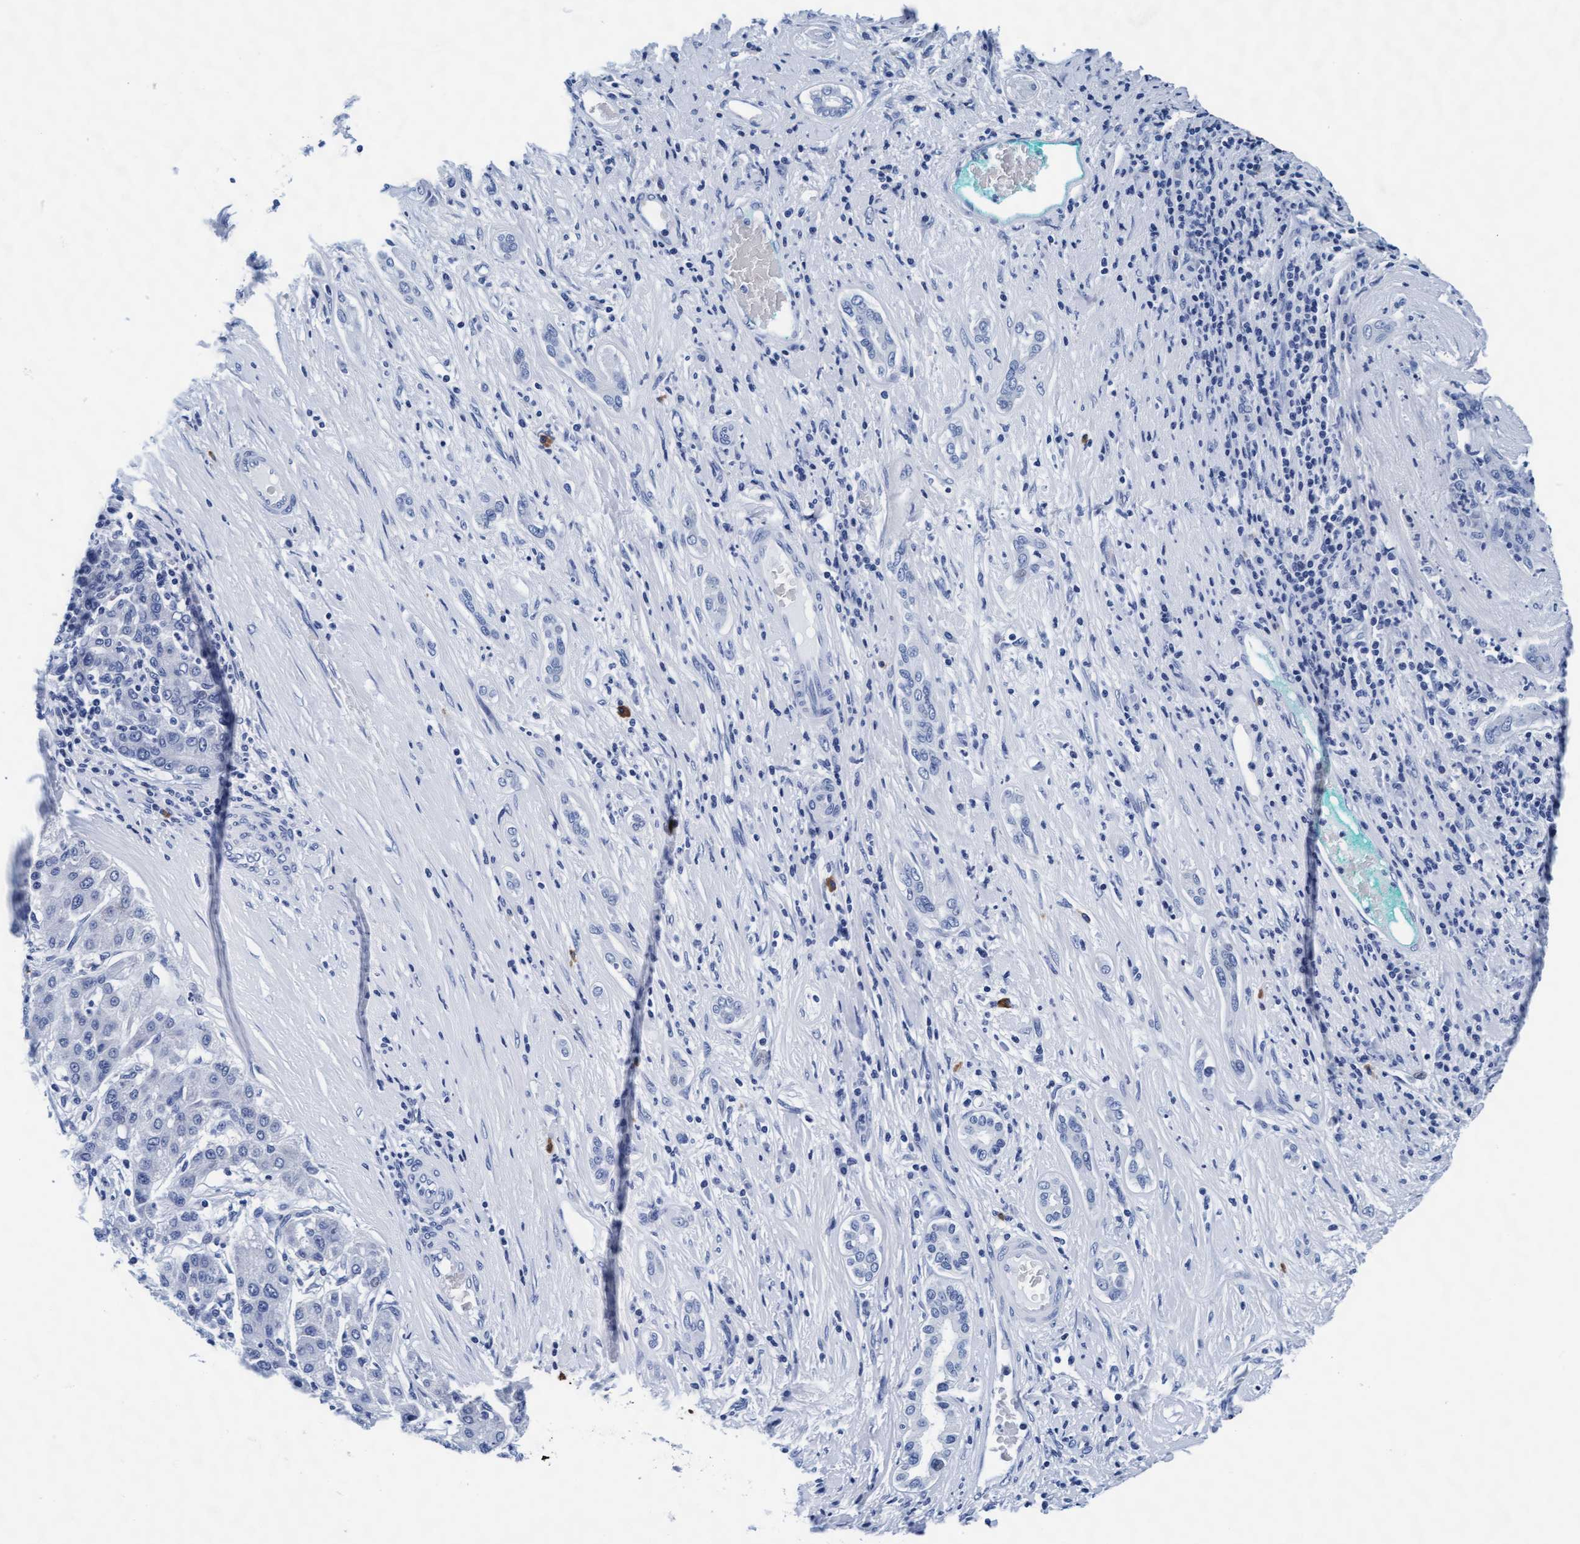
{"staining": {"intensity": "negative", "quantity": "none", "location": "none"}, "tissue": "liver cancer", "cell_type": "Tumor cells", "image_type": "cancer", "snomed": [{"axis": "morphology", "description": "Carcinoma, Hepatocellular, NOS"}, {"axis": "topography", "description": "Liver"}], "caption": "Immunohistochemical staining of liver cancer shows no significant expression in tumor cells. (IHC, brightfield microscopy, high magnification).", "gene": "ARSG", "patient": {"sex": "male", "age": 65}}